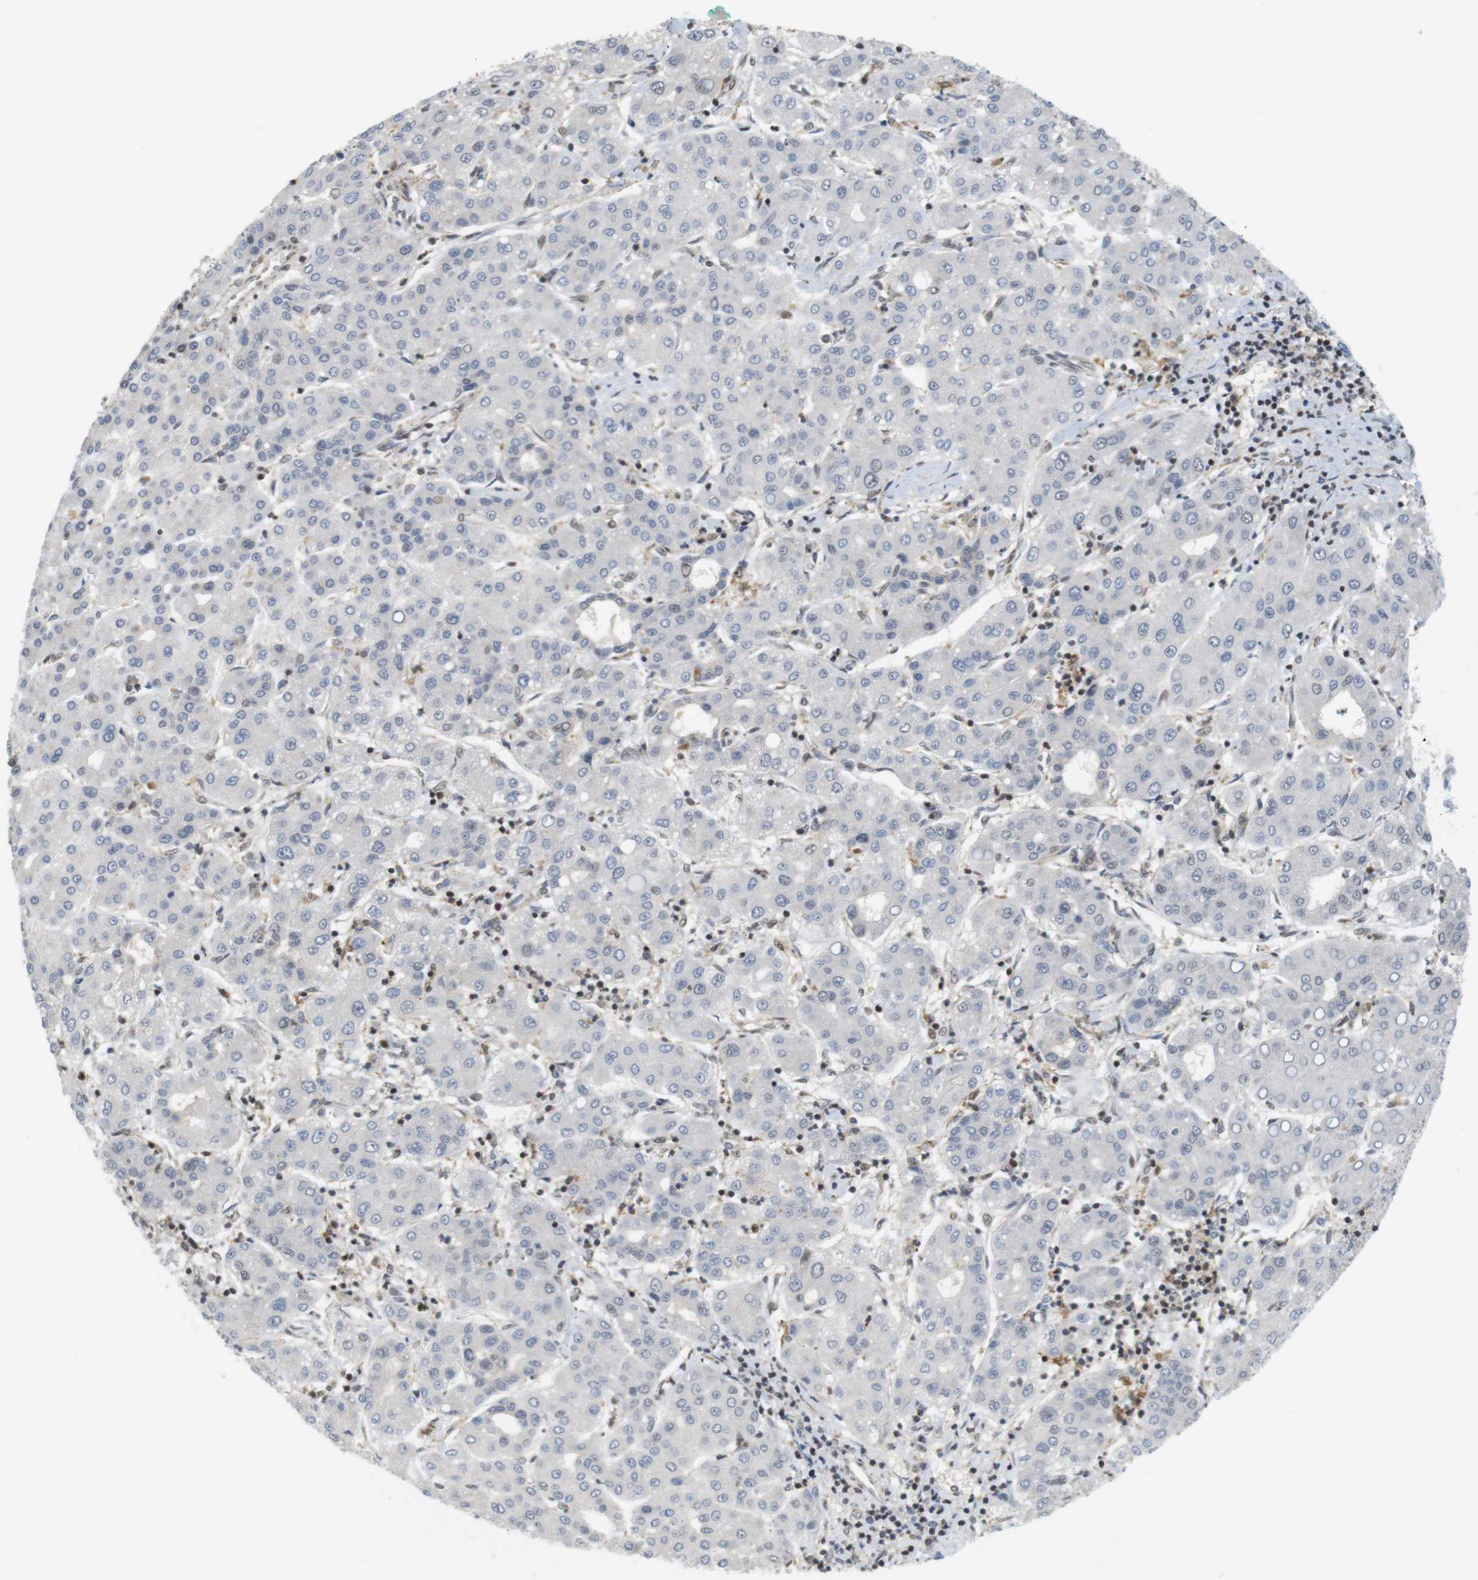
{"staining": {"intensity": "negative", "quantity": "none", "location": "none"}, "tissue": "liver cancer", "cell_type": "Tumor cells", "image_type": "cancer", "snomed": [{"axis": "morphology", "description": "Carcinoma, Hepatocellular, NOS"}, {"axis": "topography", "description": "Liver"}], "caption": "Hepatocellular carcinoma (liver) was stained to show a protein in brown. There is no significant positivity in tumor cells. (Stains: DAB immunohistochemistry with hematoxylin counter stain, Microscopy: brightfield microscopy at high magnification).", "gene": "BRD4", "patient": {"sex": "male", "age": 65}}